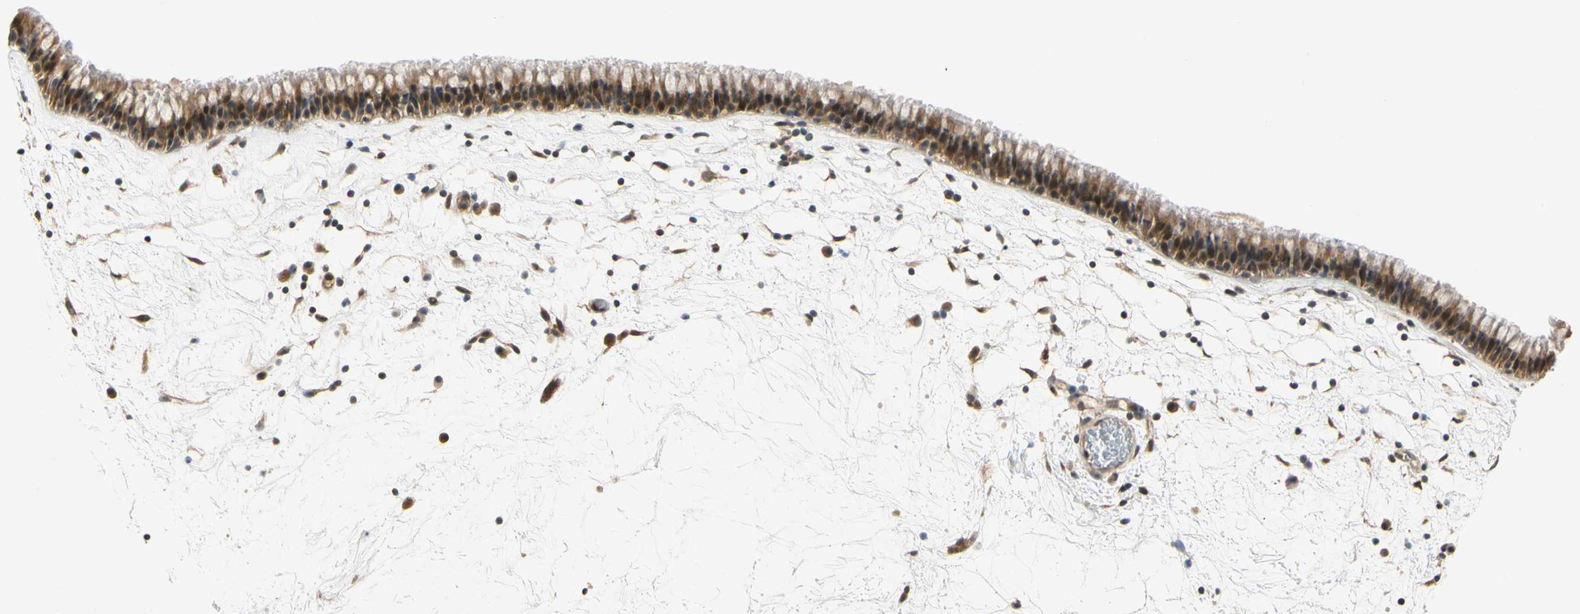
{"staining": {"intensity": "moderate", "quantity": ">75%", "location": "cytoplasmic/membranous,nuclear"}, "tissue": "nasopharynx", "cell_type": "Respiratory epithelial cells", "image_type": "normal", "snomed": [{"axis": "morphology", "description": "Normal tissue, NOS"}, {"axis": "morphology", "description": "Inflammation, NOS"}, {"axis": "topography", "description": "Nasopharynx"}], "caption": "Immunohistochemistry (IHC) photomicrograph of benign human nasopharynx stained for a protein (brown), which exhibits medium levels of moderate cytoplasmic/membranous,nuclear positivity in about >75% of respiratory epithelial cells.", "gene": "UBE2Z", "patient": {"sex": "male", "age": 48}}